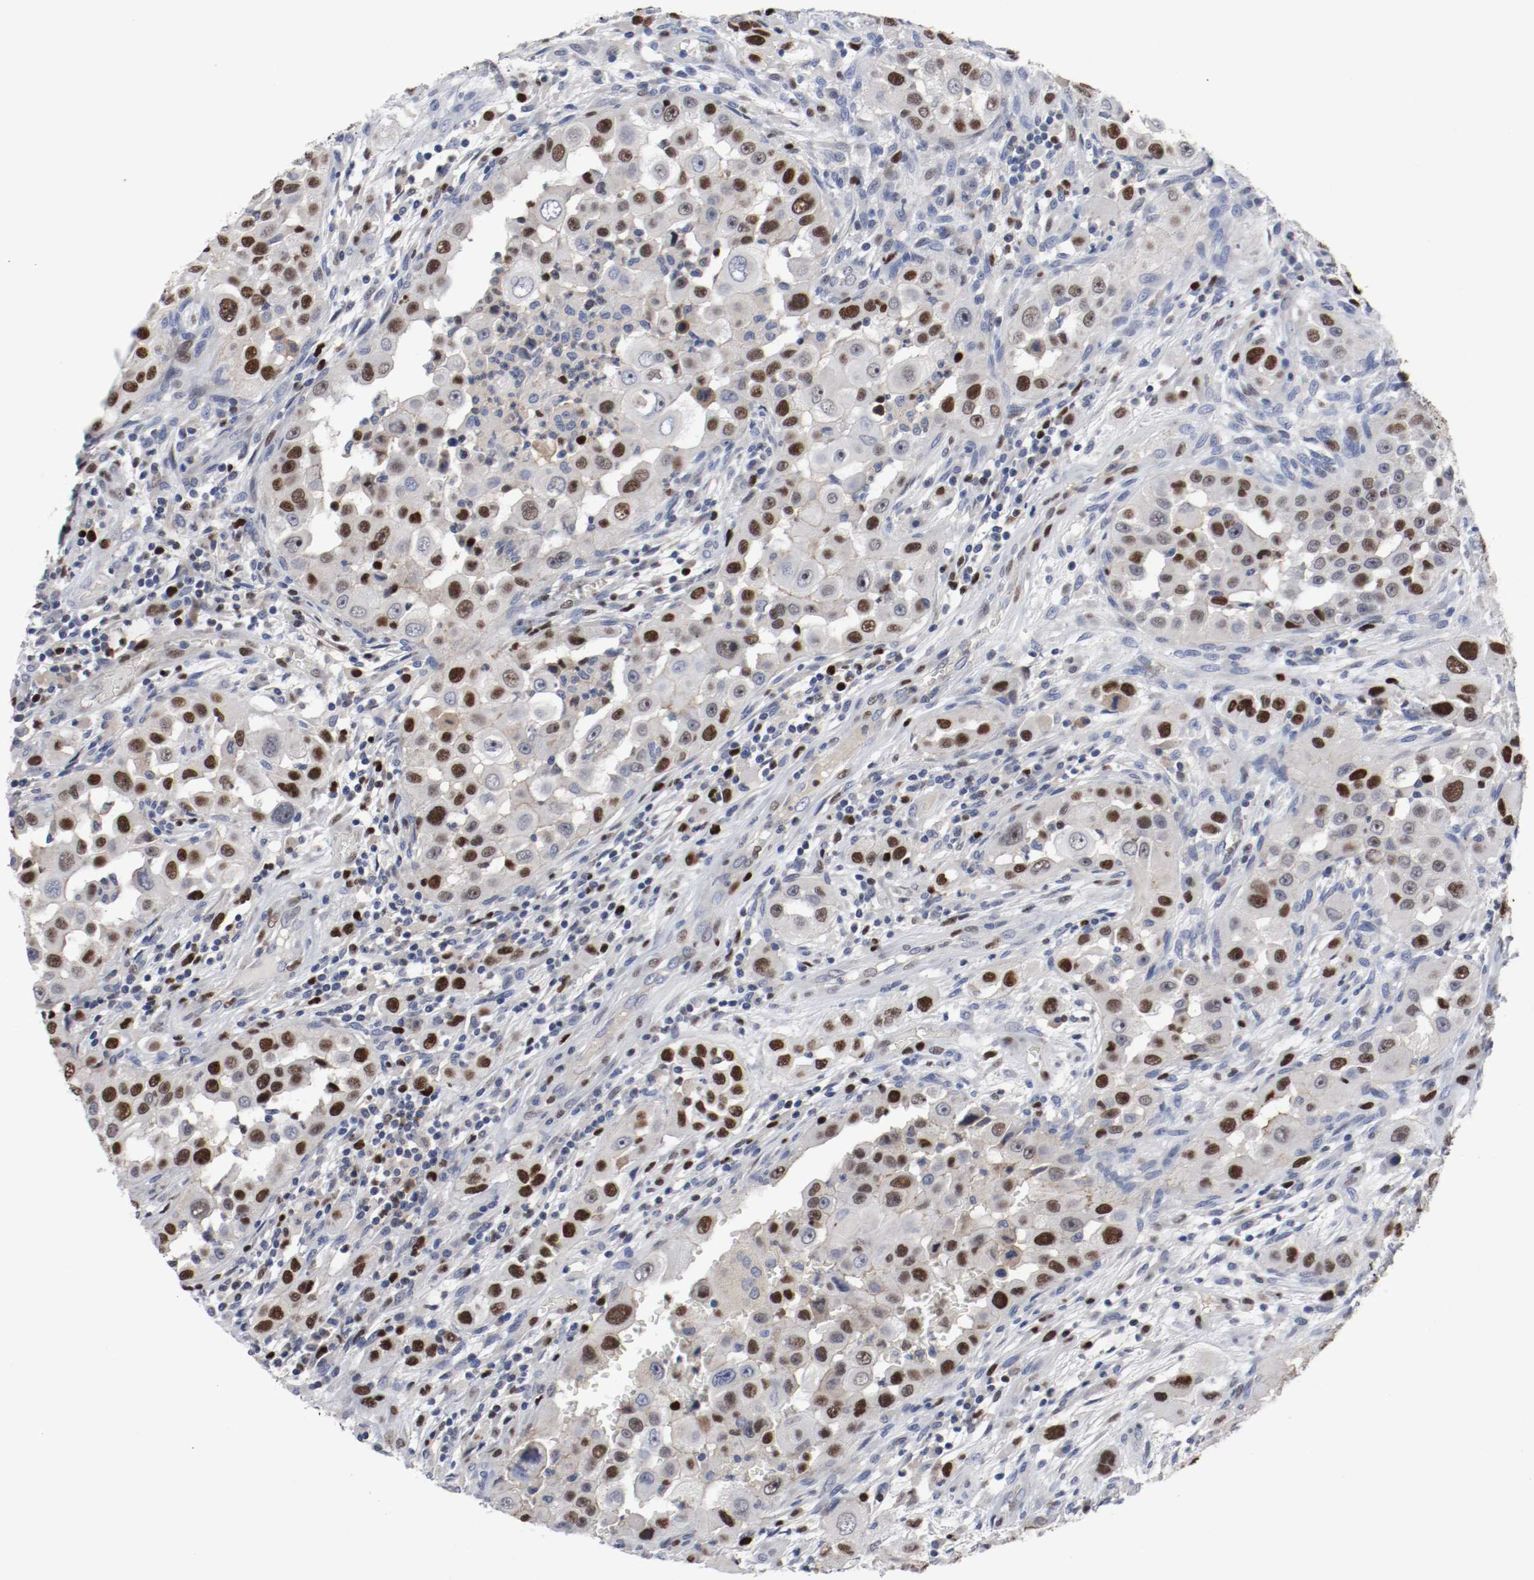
{"staining": {"intensity": "strong", "quantity": "<25%", "location": "nuclear"}, "tissue": "head and neck cancer", "cell_type": "Tumor cells", "image_type": "cancer", "snomed": [{"axis": "morphology", "description": "Carcinoma, NOS"}, {"axis": "topography", "description": "Head-Neck"}], "caption": "DAB immunohistochemical staining of human carcinoma (head and neck) reveals strong nuclear protein staining in approximately <25% of tumor cells.", "gene": "MCM6", "patient": {"sex": "male", "age": 87}}